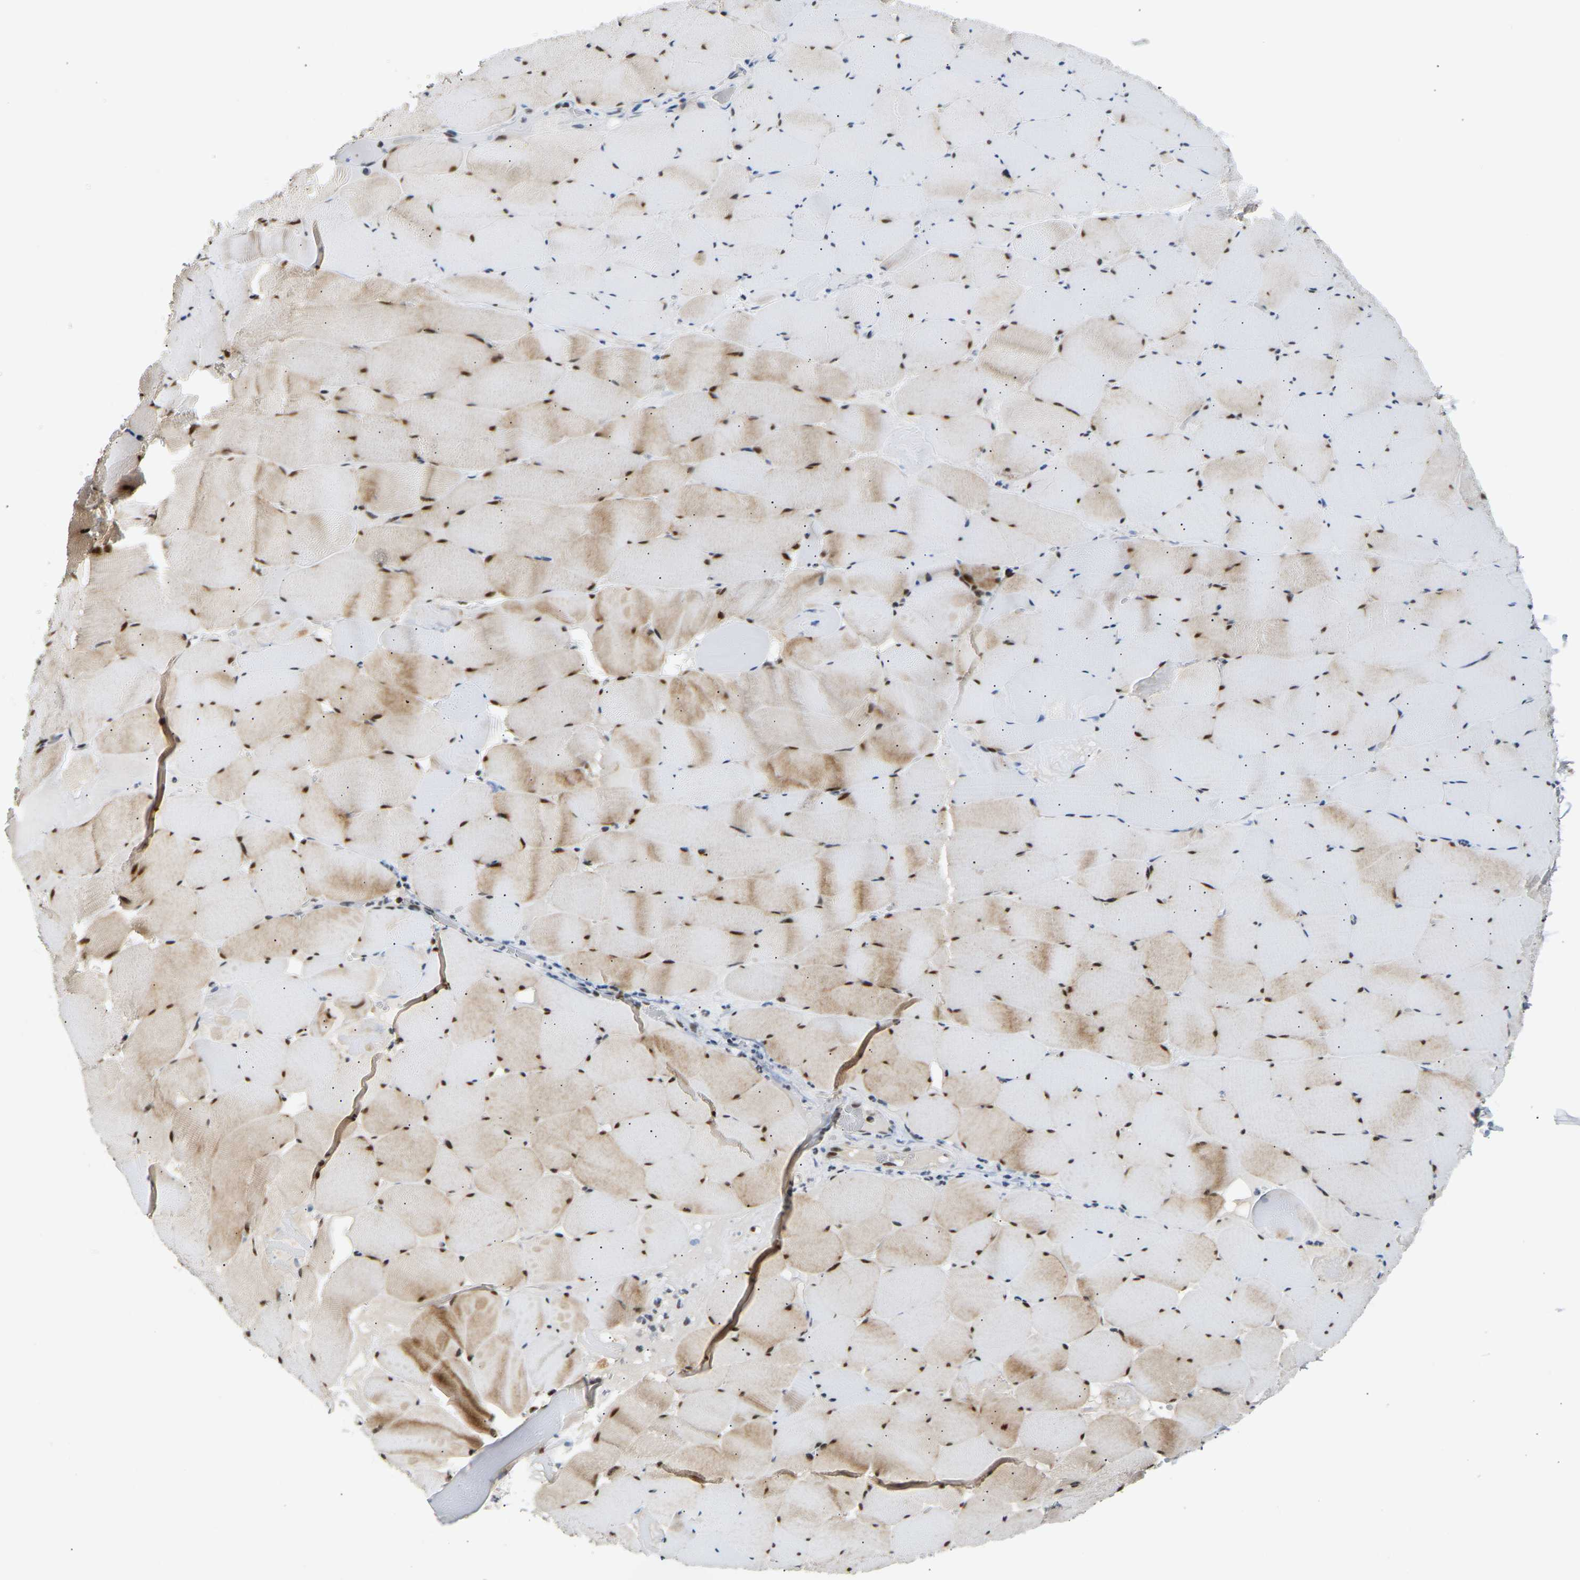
{"staining": {"intensity": "moderate", "quantity": "25%-75%", "location": "nuclear"}, "tissue": "skeletal muscle", "cell_type": "Myocytes", "image_type": "normal", "snomed": [{"axis": "morphology", "description": "Normal tissue, NOS"}, {"axis": "topography", "description": "Skeletal muscle"}], "caption": "Immunohistochemistry of benign skeletal muscle shows medium levels of moderate nuclear staining in about 25%-75% of myocytes. Immunohistochemistry stains the protein in brown and the nuclei are stained blue.", "gene": "RBM15", "patient": {"sex": "male", "age": 62}}